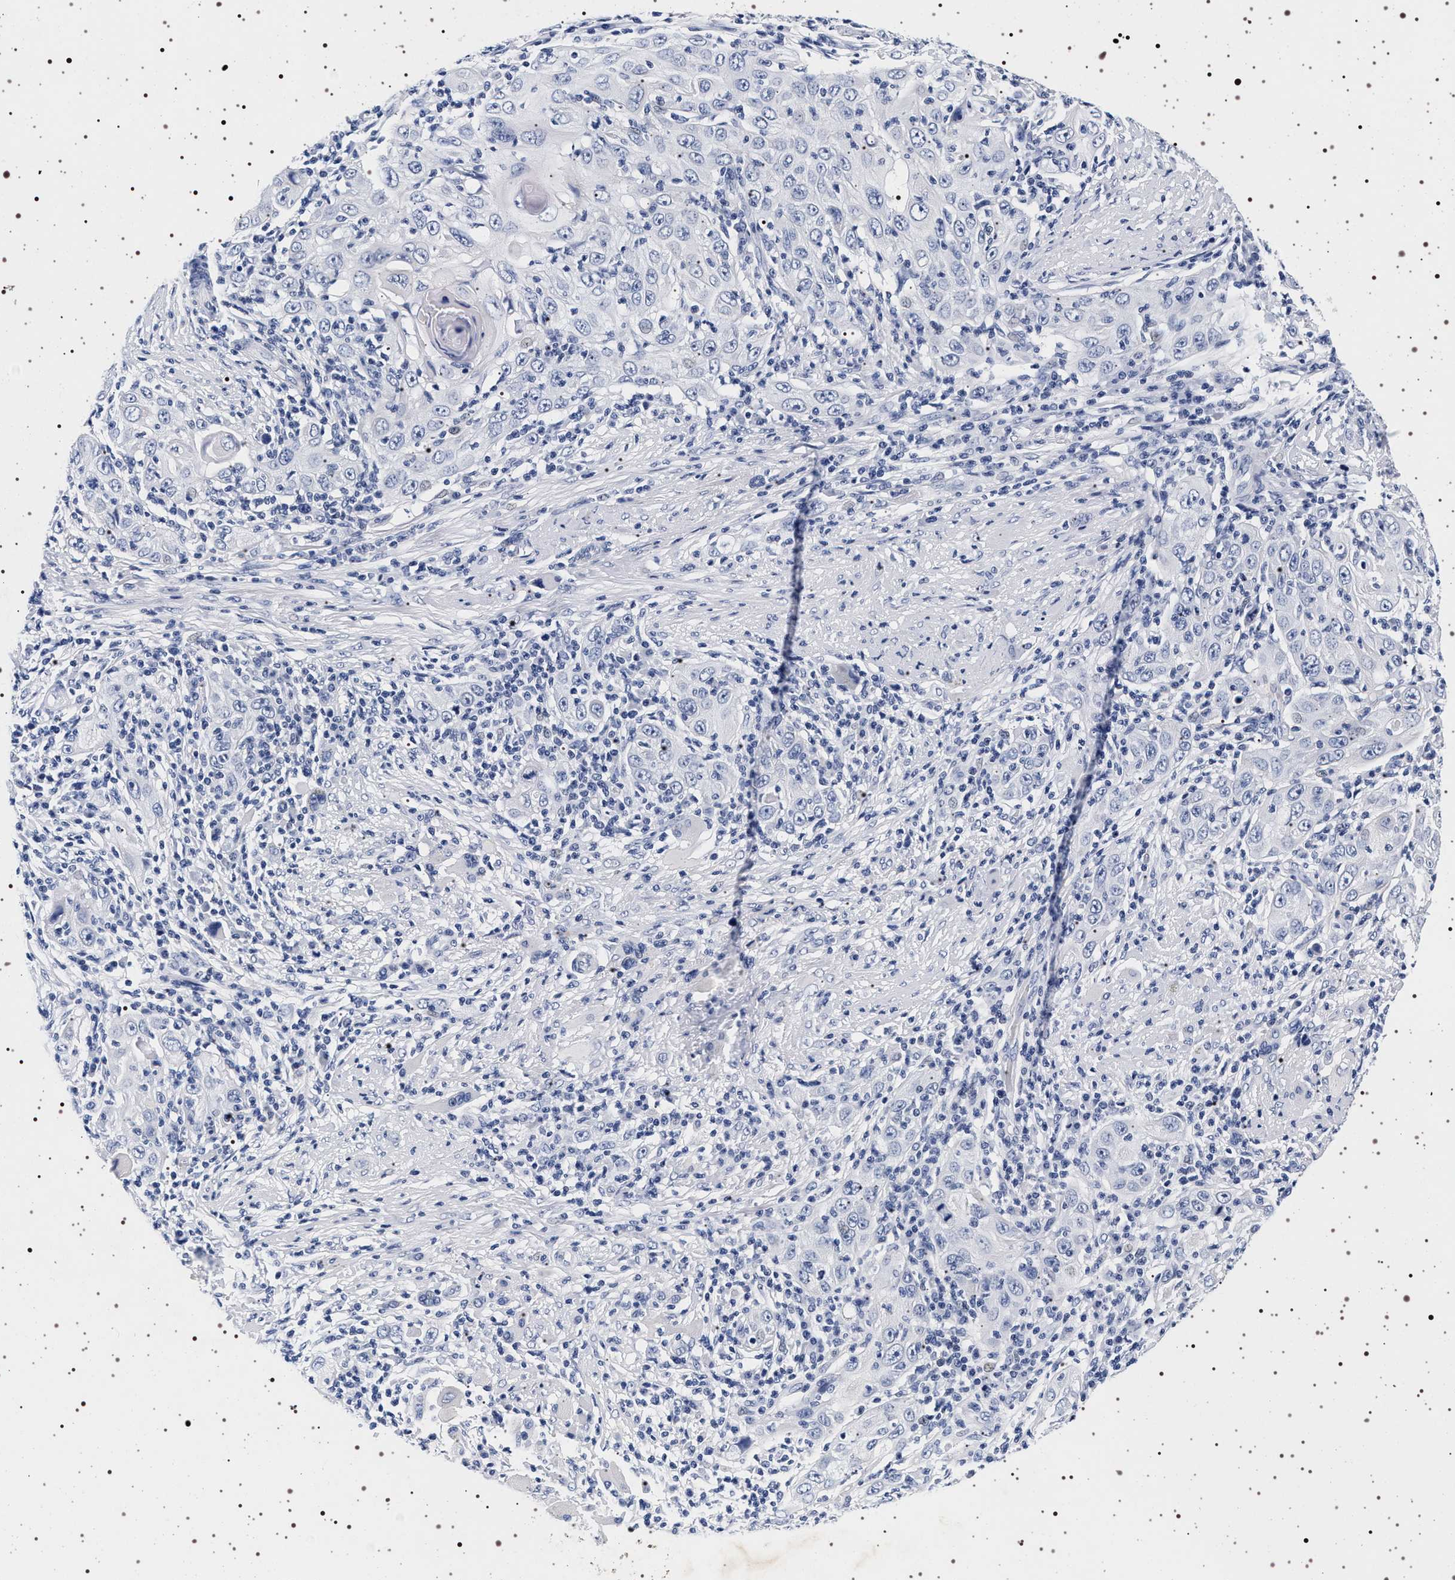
{"staining": {"intensity": "negative", "quantity": "none", "location": "none"}, "tissue": "skin cancer", "cell_type": "Tumor cells", "image_type": "cancer", "snomed": [{"axis": "morphology", "description": "Squamous cell carcinoma, NOS"}, {"axis": "topography", "description": "Skin"}], "caption": "Protein analysis of skin squamous cell carcinoma exhibits no significant staining in tumor cells.", "gene": "SYN1", "patient": {"sex": "female", "age": 88}}